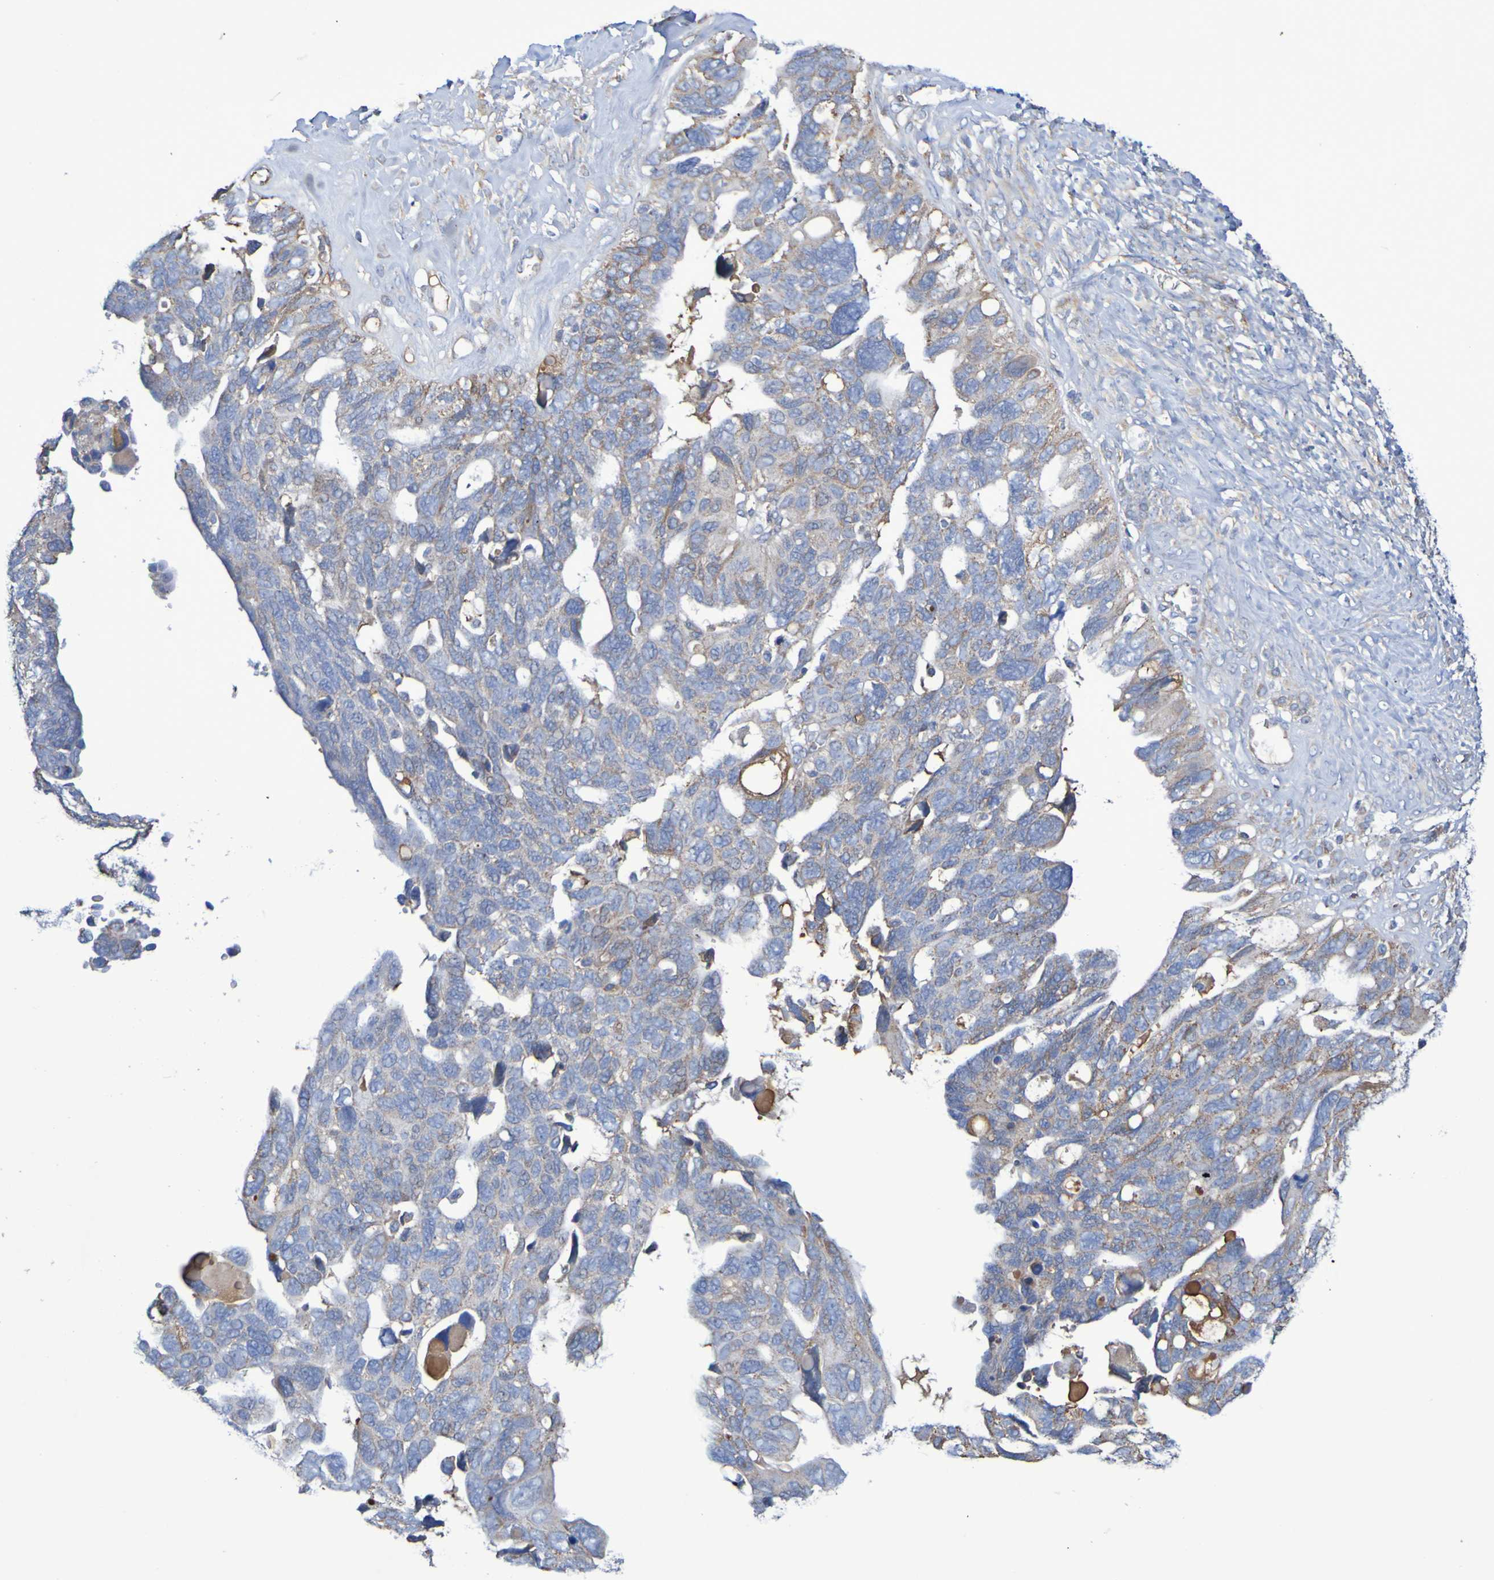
{"staining": {"intensity": "weak", "quantity": ">75%", "location": "cytoplasmic/membranous"}, "tissue": "ovarian cancer", "cell_type": "Tumor cells", "image_type": "cancer", "snomed": [{"axis": "morphology", "description": "Cystadenocarcinoma, serous, NOS"}, {"axis": "topography", "description": "Ovary"}], "caption": "Weak cytoplasmic/membranous protein positivity is seen in about >75% of tumor cells in ovarian cancer (serous cystadenocarcinoma).", "gene": "CNTN2", "patient": {"sex": "female", "age": 79}}